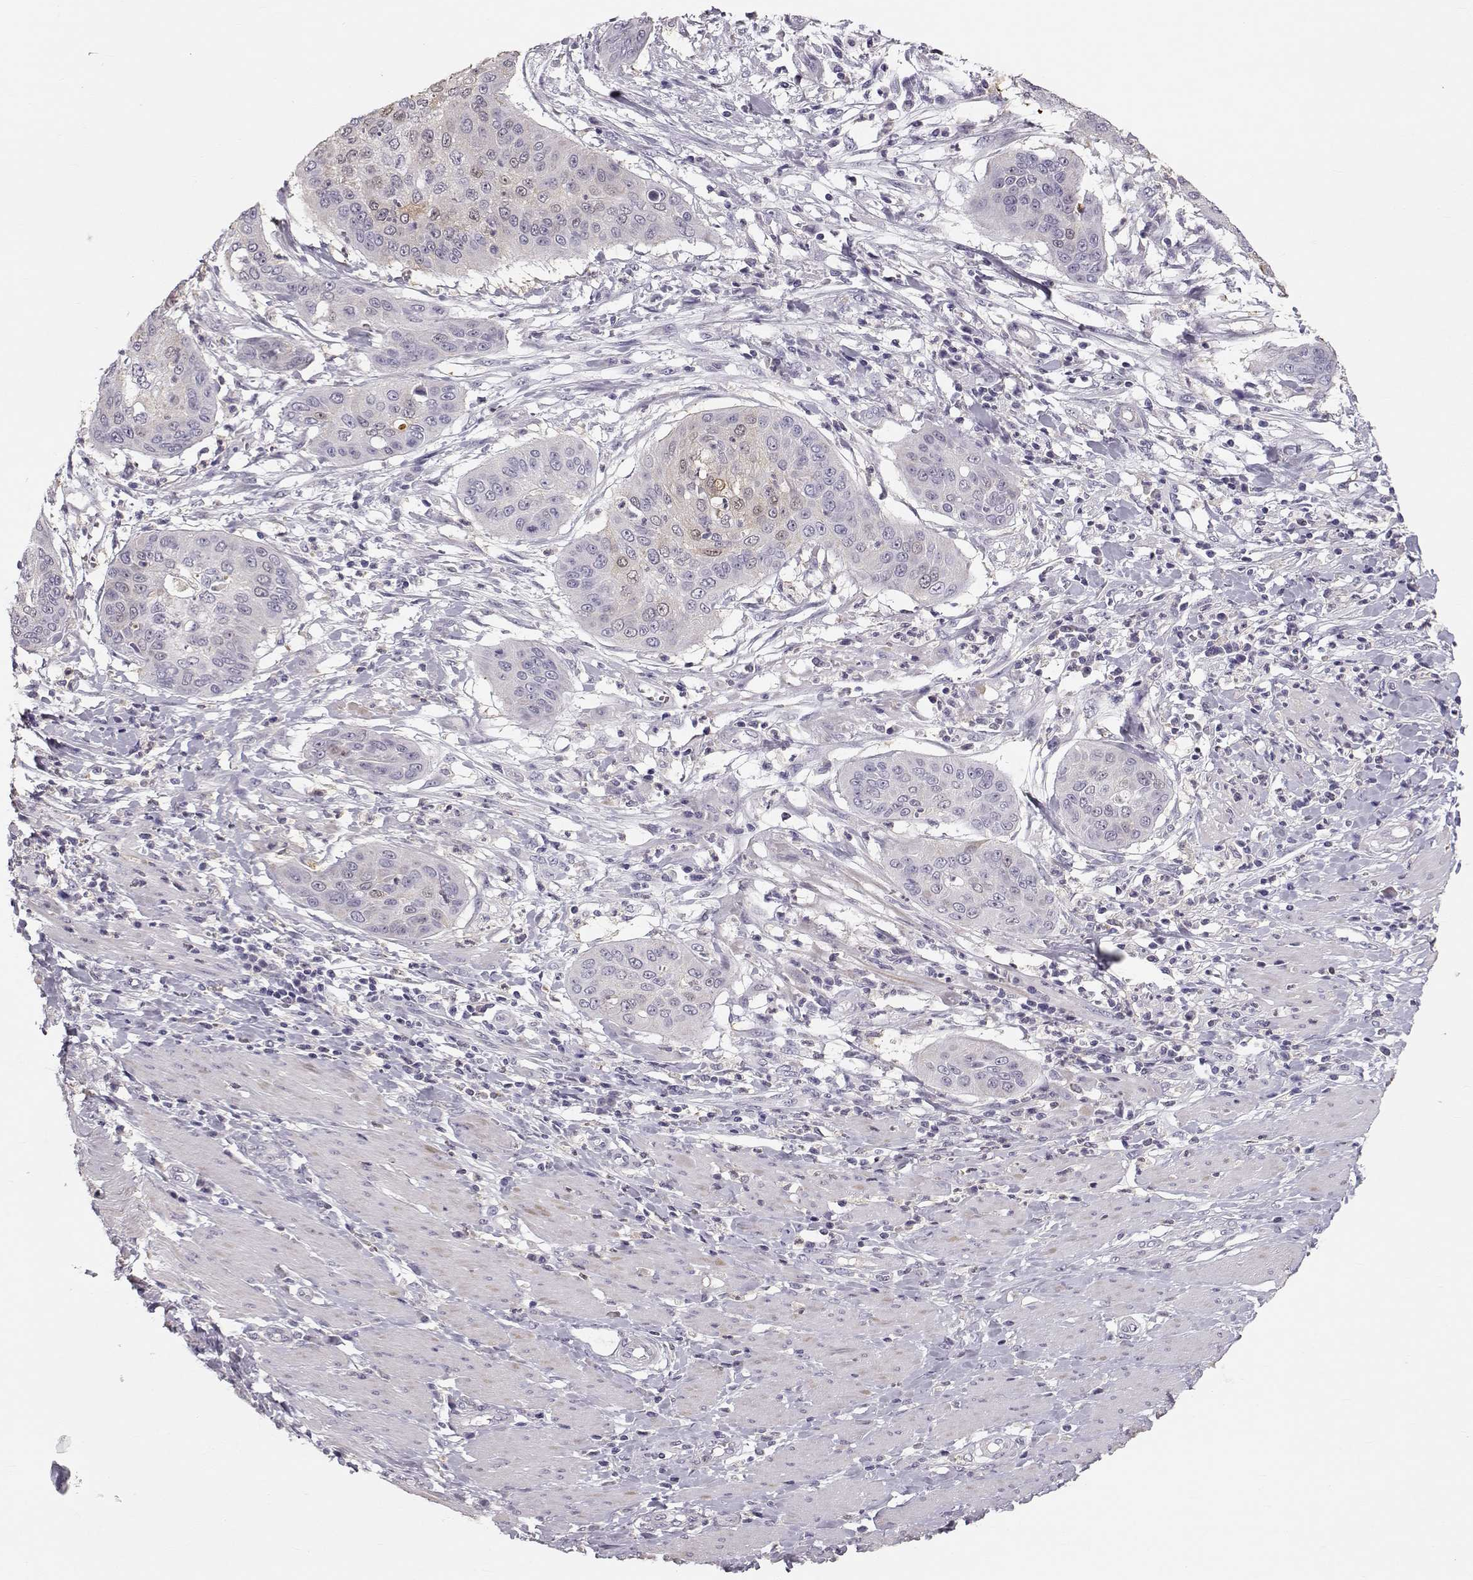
{"staining": {"intensity": "weak", "quantity": "<25%", "location": "cytoplasmic/membranous"}, "tissue": "cervical cancer", "cell_type": "Tumor cells", "image_type": "cancer", "snomed": [{"axis": "morphology", "description": "Squamous cell carcinoma, NOS"}, {"axis": "topography", "description": "Cervix"}], "caption": "The histopathology image displays no staining of tumor cells in squamous cell carcinoma (cervical).", "gene": "POU1F1", "patient": {"sex": "female", "age": 39}}